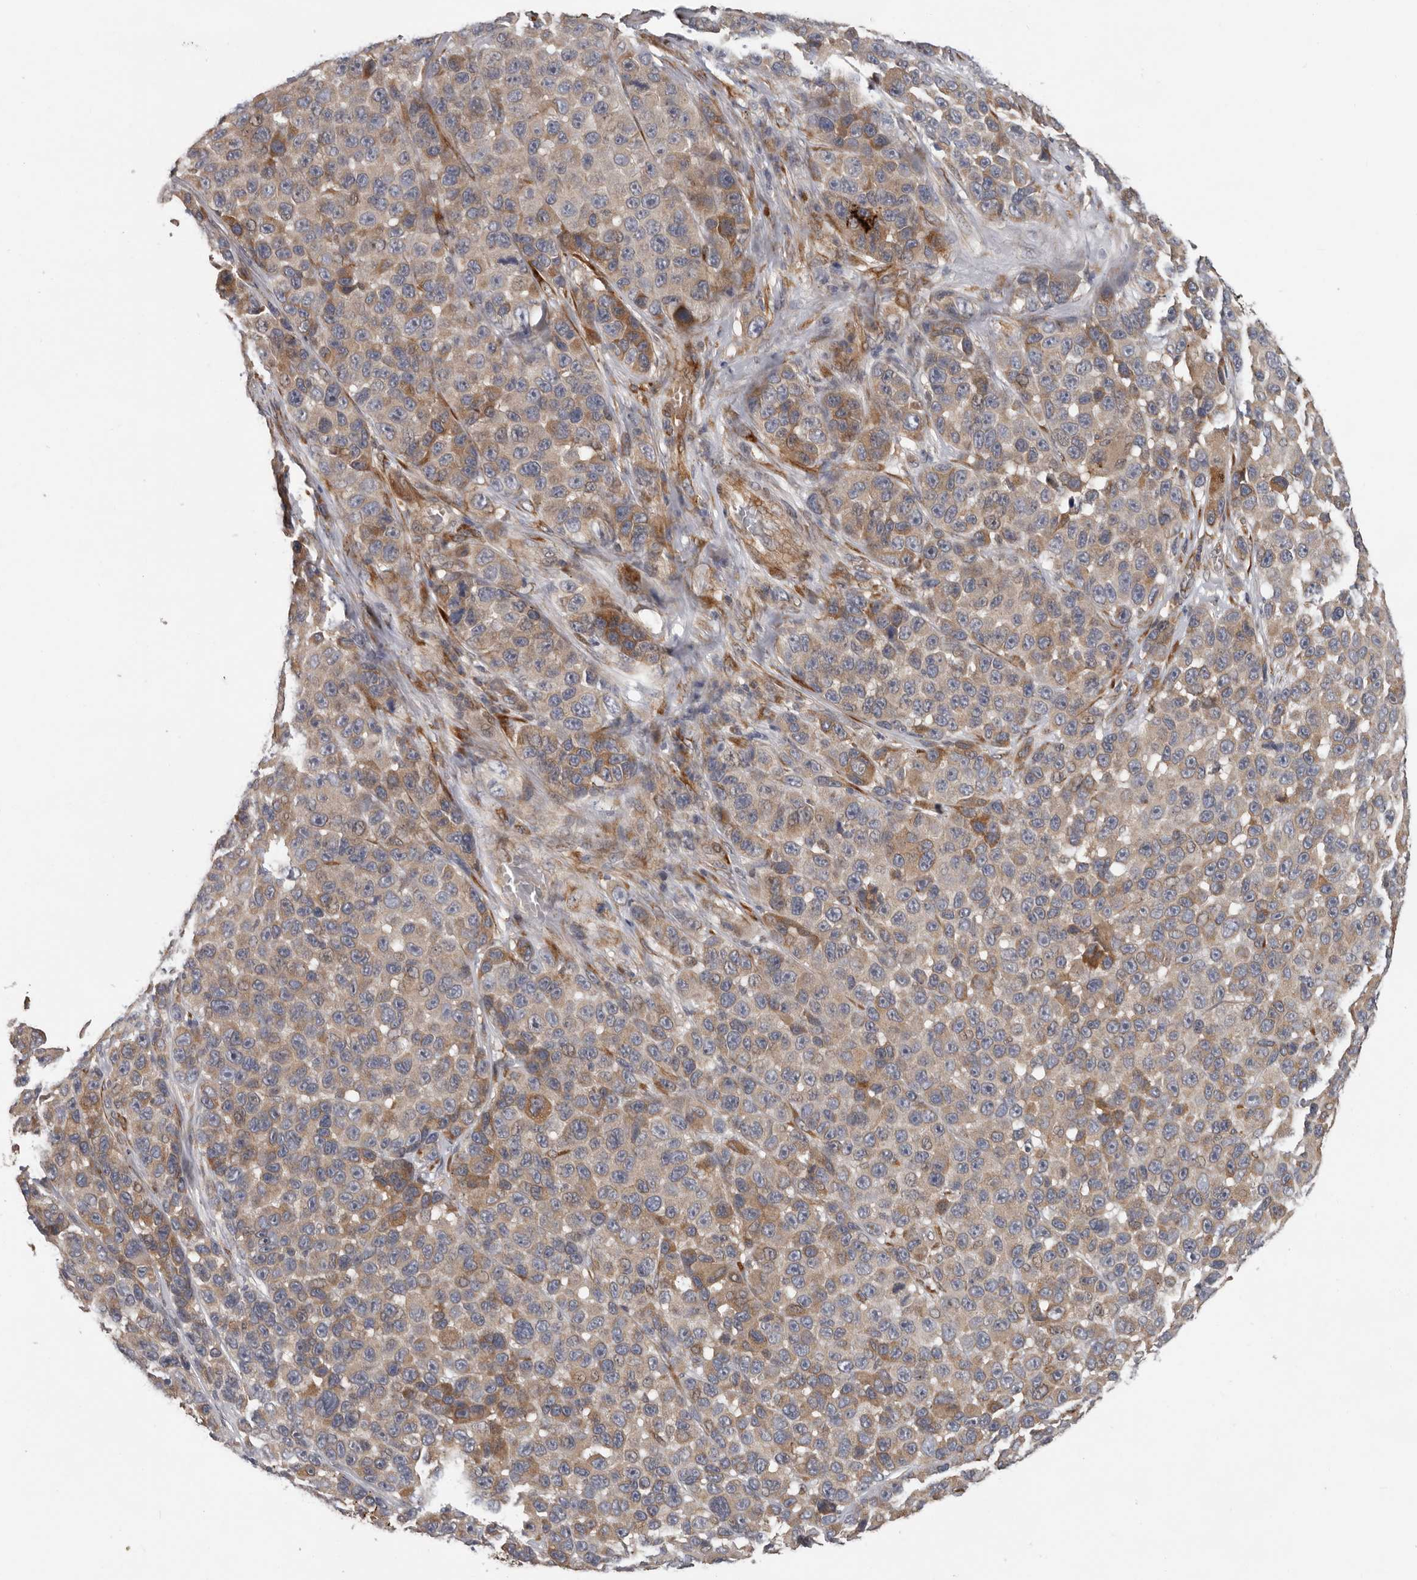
{"staining": {"intensity": "moderate", "quantity": "25%-75%", "location": "cytoplasmic/membranous"}, "tissue": "melanoma", "cell_type": "Tumor cells", "image_type": "cancer", "snomed": [{"axis": "morphology", "description": "Malignant melanoma, NOS"}, {"axis": "topography", "description": "Skin"}], "caption": "Immunohistochemical staining of human malignant melanoma shows medium levels of moderate cytoplasmic/membranous expression in approximately 25%-75% of tumor cells.", "gene": "MTF1", "patient": {"sex": "male", "age": 53}}